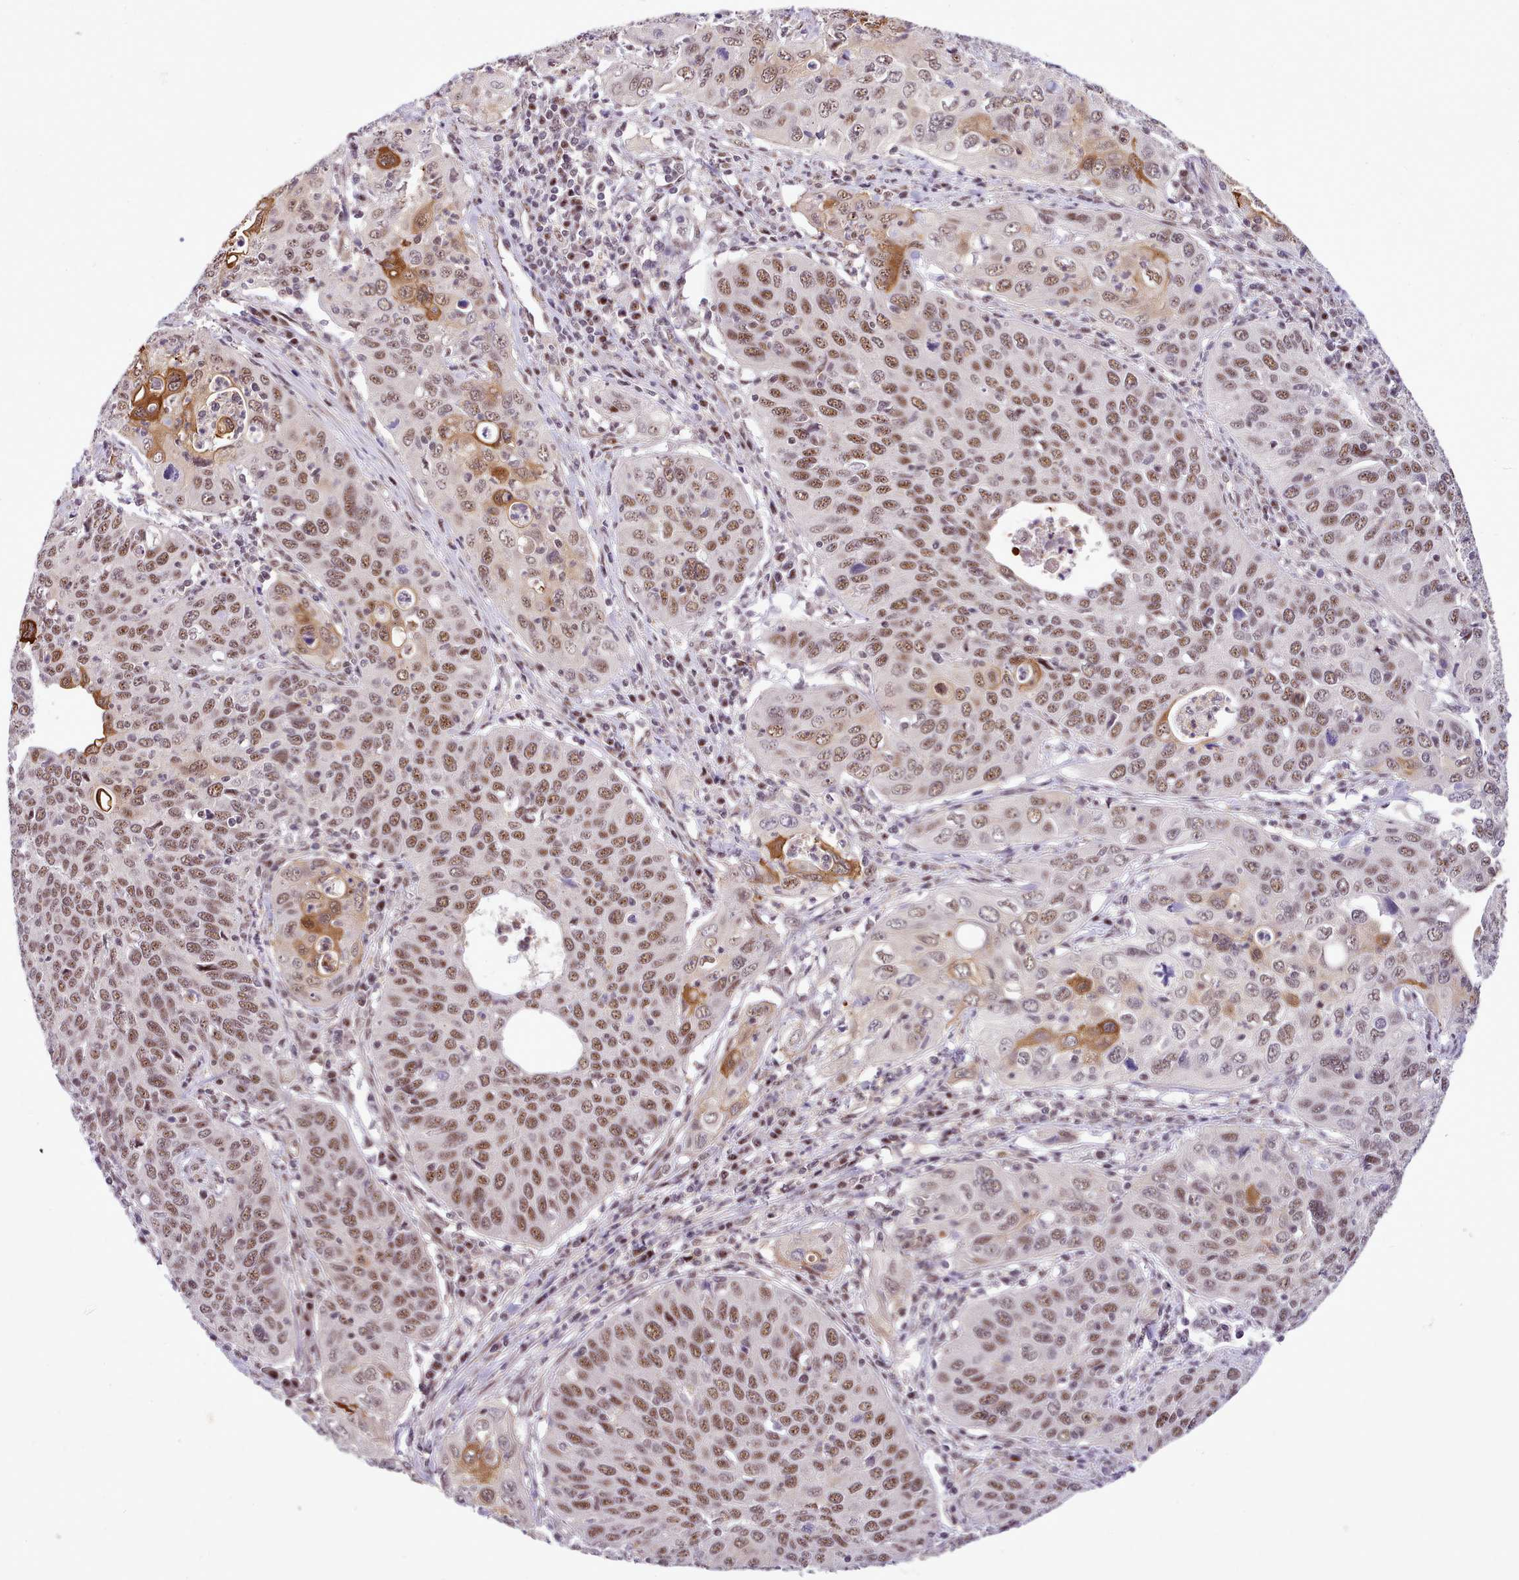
{"staining": {"intensity": "moderate", "quantity": ">75%", "location": "cytoplasmic/membranous,nuclear"}, "tissue": "cervical cancer", "cell_type": "Tumor cells", "image_type": "cancer", "snomed": [{"axis": "morphology", "description": "Squamous cell carcinoma, NOS"}, {"axis": "topography", "description": "Cervix"}], "caption": "There is medium levels of moderate cytoplasmic/membranous and nuclear expression in tumor cells of squamous cell carcinoma (cervical), as demonstrated by immunohistochemical staining (brown color).", "gene": "HOXB7", "patient": {"sex": "female", "age": 36}}